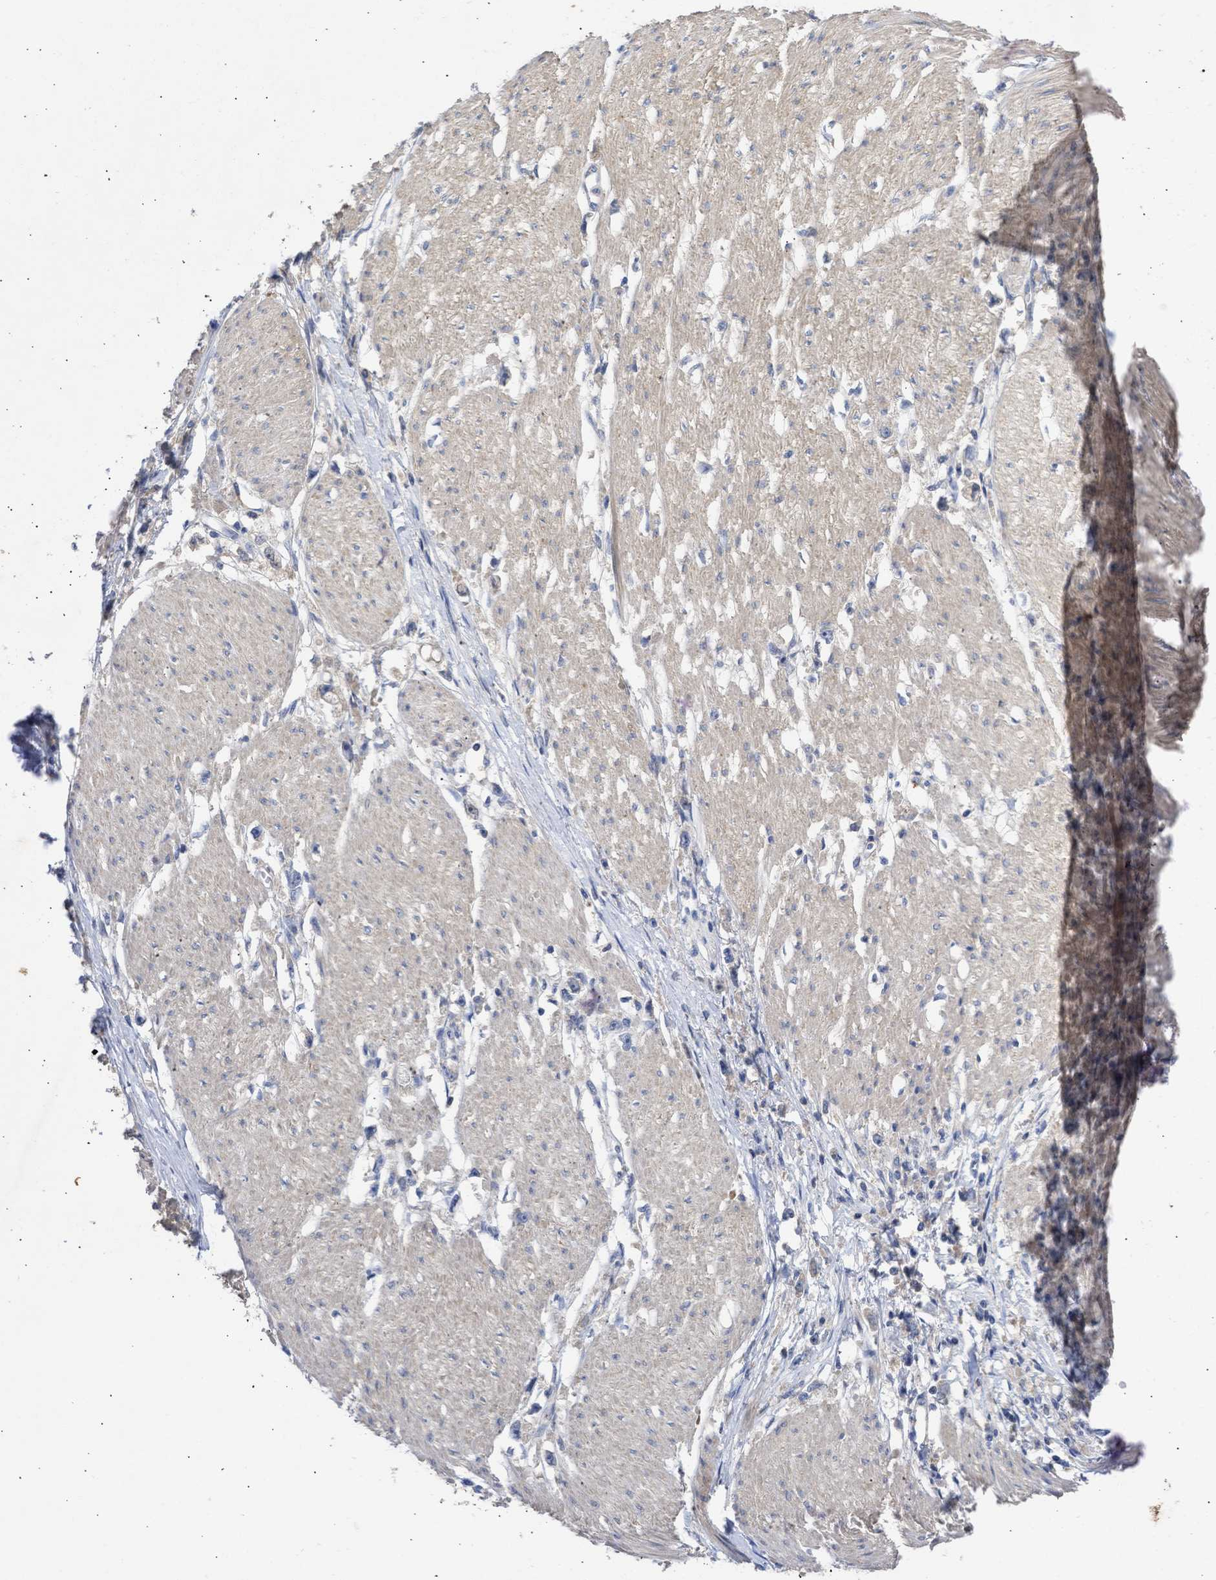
{"staining": {"intensity": "negative", "quantity": "none", "location": "none"}, "tissue": "stomach cancer", "cell_type": "Tumor cells", "image_type": "cancer", "snomed": [{"axis": "morphology", "description": "Adenocarcinoma, NOS"}, {"axis": "topography", "description": "Stomach"}], "caption": "An image of stomach cancer stained for a protein displays no brown staining in tumor cells.", "gene": "ARHGEF4", "patient": {"sex": "female", "age": 59}}